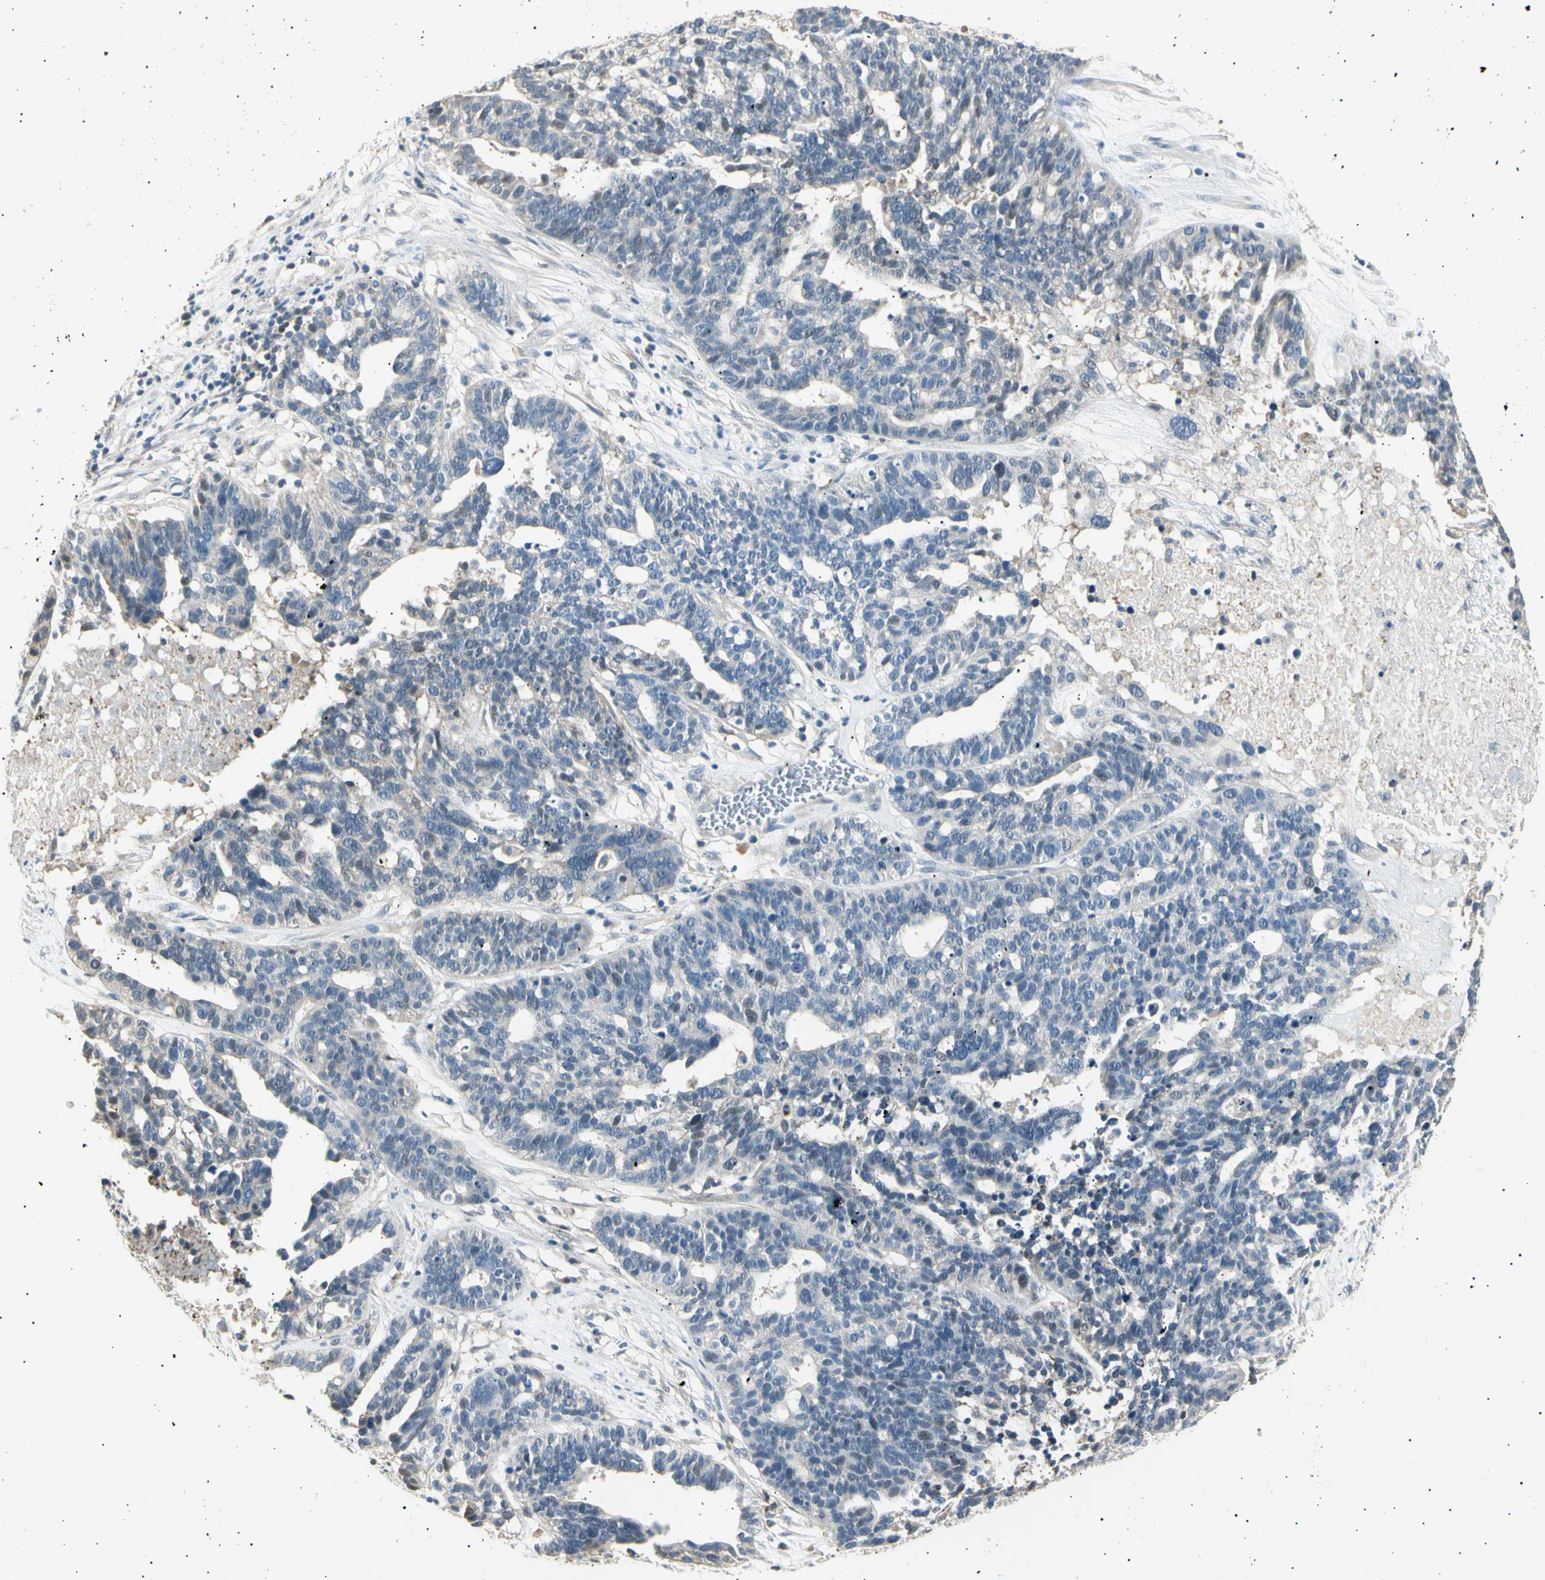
{"staining": {"intensity": "negative", "quantity": "none", "location": "none"}, "tissue": "ovarian cancer", "cell_type": "Tumor cells", "image_type": "cancer", "snomed": [{"axis": "morphology", "description": "Cystadenocarcinoma, serous, NOS"}, {"axis": "topography", "description": "Ovary"}], "caption": "Immunohistochemical staining of human ovarian cancer (serous cystadenocarcinoma) displays no significant staining in tumor cells.", "gene": "LHPP", "patient": {"sex": "female", "age": 59}}